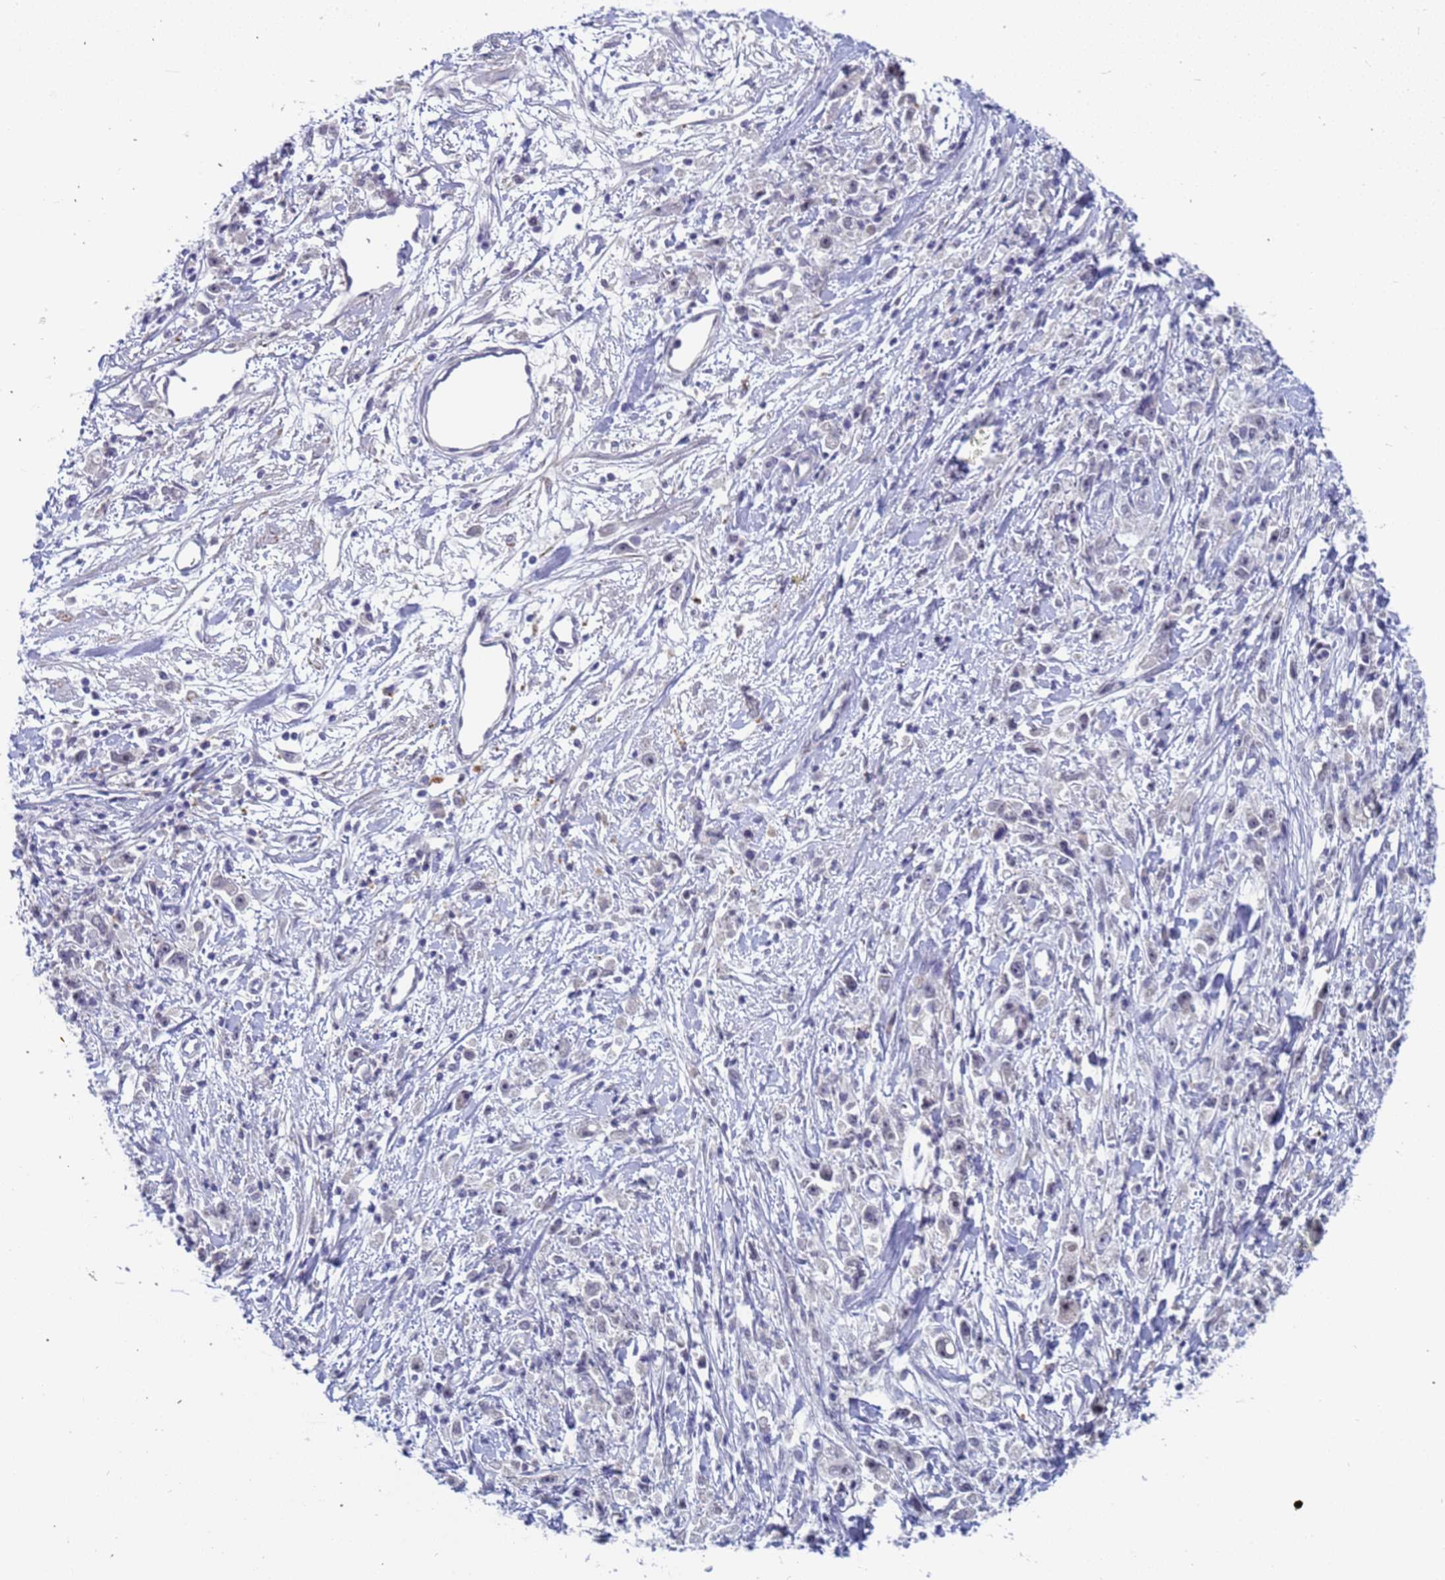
{"staining": {"intensity": "negative", "quantity": "none", "location": "none"}, "tissue": "stomach cancer", "cell_type": "Tumor cells", "image_type": "cancer", "snomed": [{"axis": "morphology", "description": "Adenocarcinoma, NOS"}, {"axis": "topography", "description": "Stomach"}], "caption": "This is an IHC photomicrograph of stomach cancer (adenocarcinoma). There is no staining in tumor cells.", "gene": "CXorf65", "patient": {"sex": "female", "age": 59}}